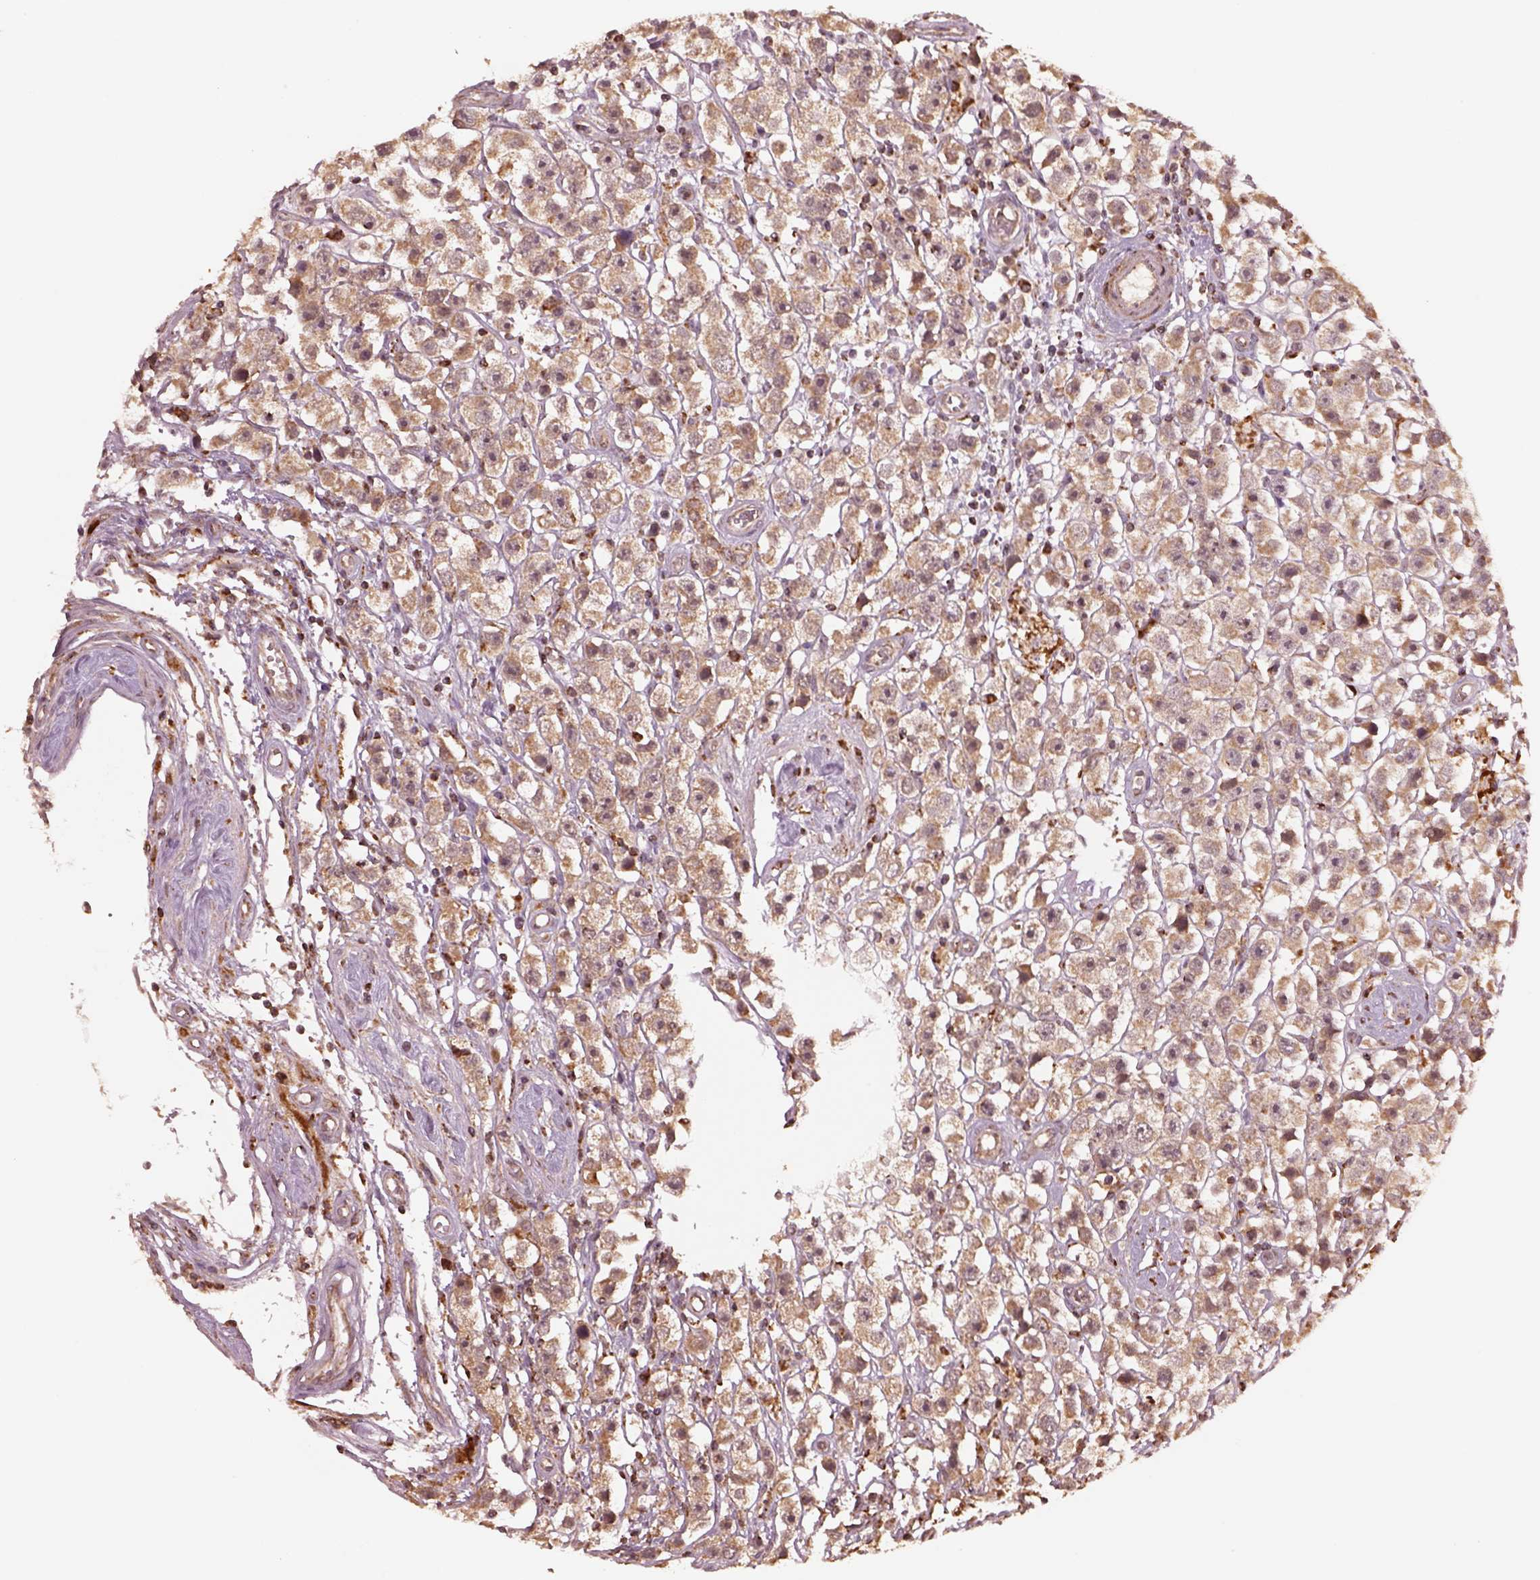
{"staining": {"intensity": "negative", "quantity": "none", "location": "none"}, "tissue": "testis cancer", "cell_type": "Tumor cells", "image_type": "cancer", "snomed": [{"axis": "morphology", "description": "Seminoma, NOS"}, {"axis": "topography", "description": "Testis"}], "caption": "Tumor cells show no significant staining in testis cancer (seminoma). The staining is performed using DAB (3,3'-diaminobenzidine) brown chromogen with nuclei counter-stained in using hematoxylin.", "gene": "SEL1L3", "patient": {"sex": "male", "age": 45}}